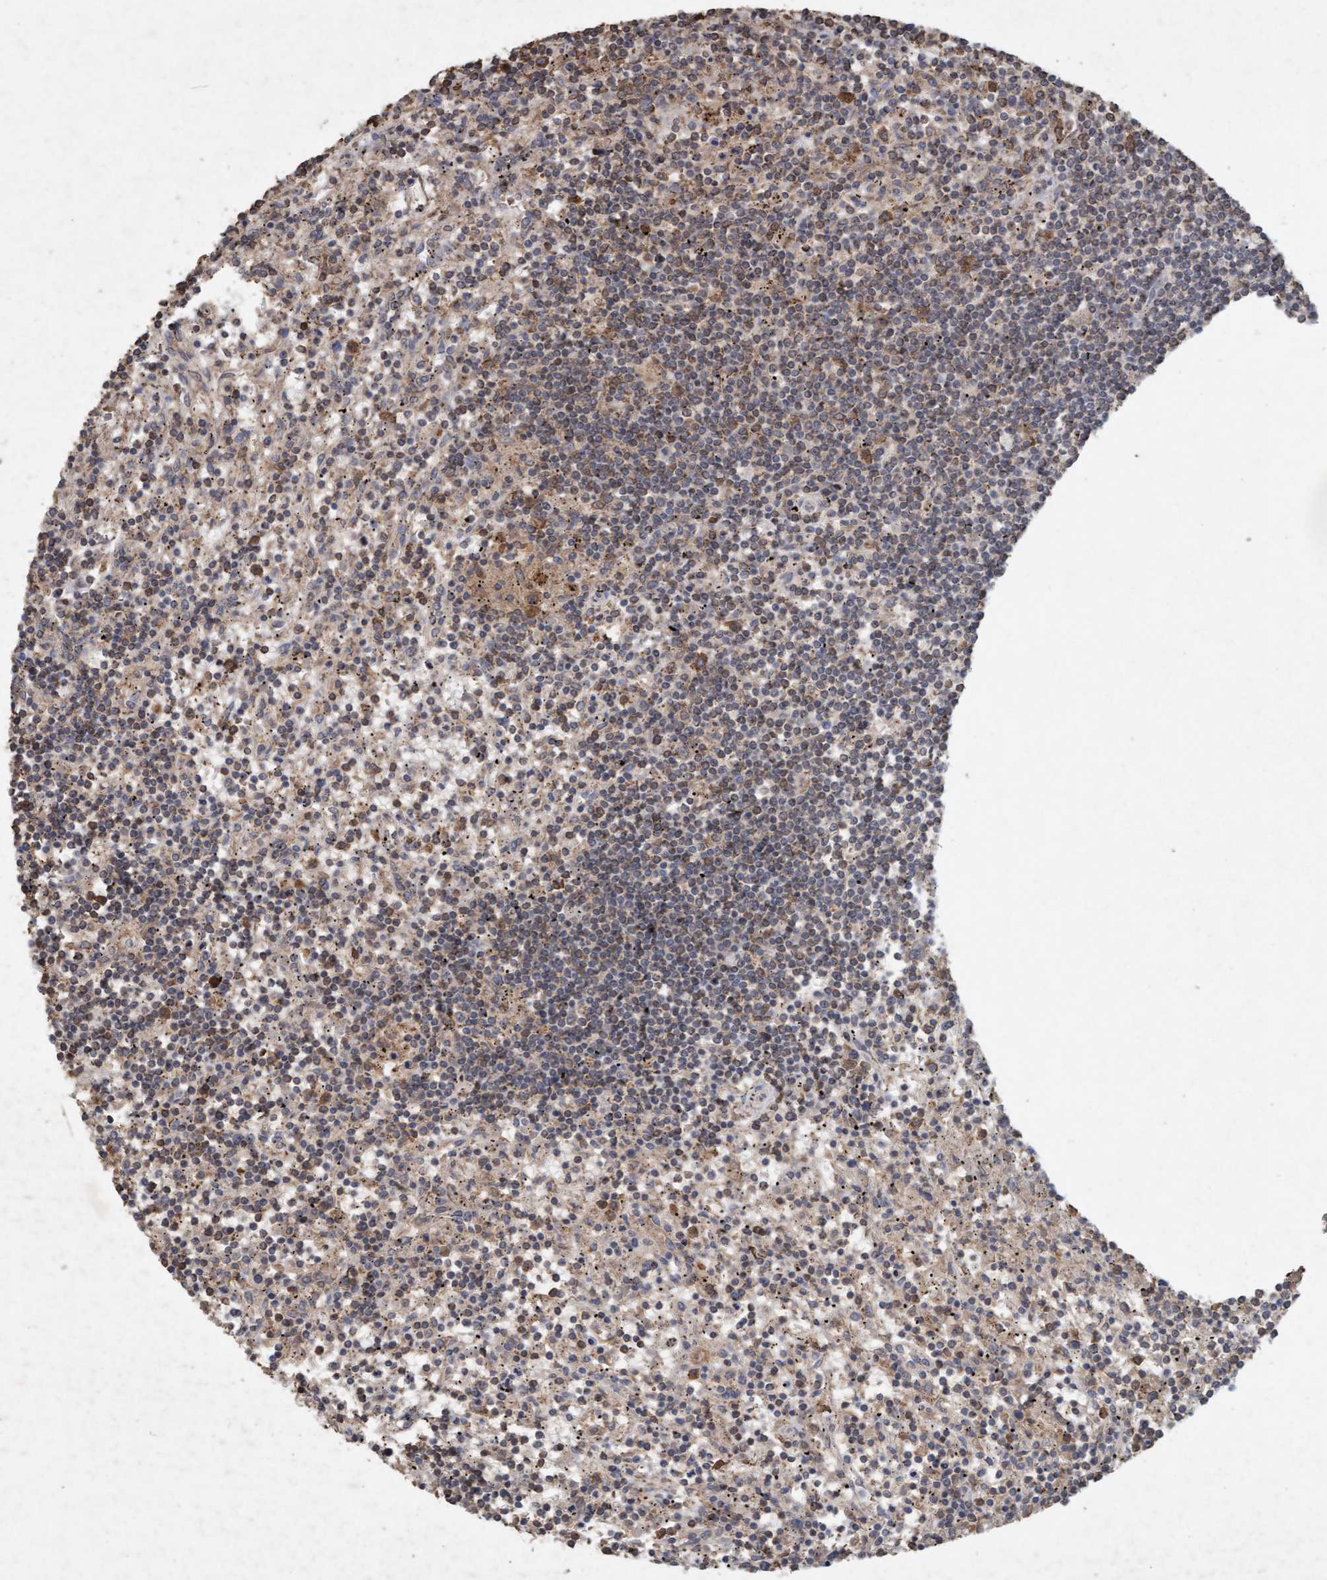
{"staining": {"intensity": "weak", "quantity": "25%-75%", "location": "cytoplasmic/membranous"}, "tissue": "lymphoma", "cell_type": "Tumor cells", "image_type": "cancer", "snomed": [{"axis": "morphology", "description": "Malignant lymphoma, non-Hodgkin's type, Low grade"}, {"axis": "topography", "description": "Spleen"}], "caption": "Protein expression analysis of human lymphoma reveals weak cytoplasmic/membranous expression in approximately 25%-75% of tumor cells.", "gene": "VSIG8", "patient": {"sex": "male", "age": 76}}